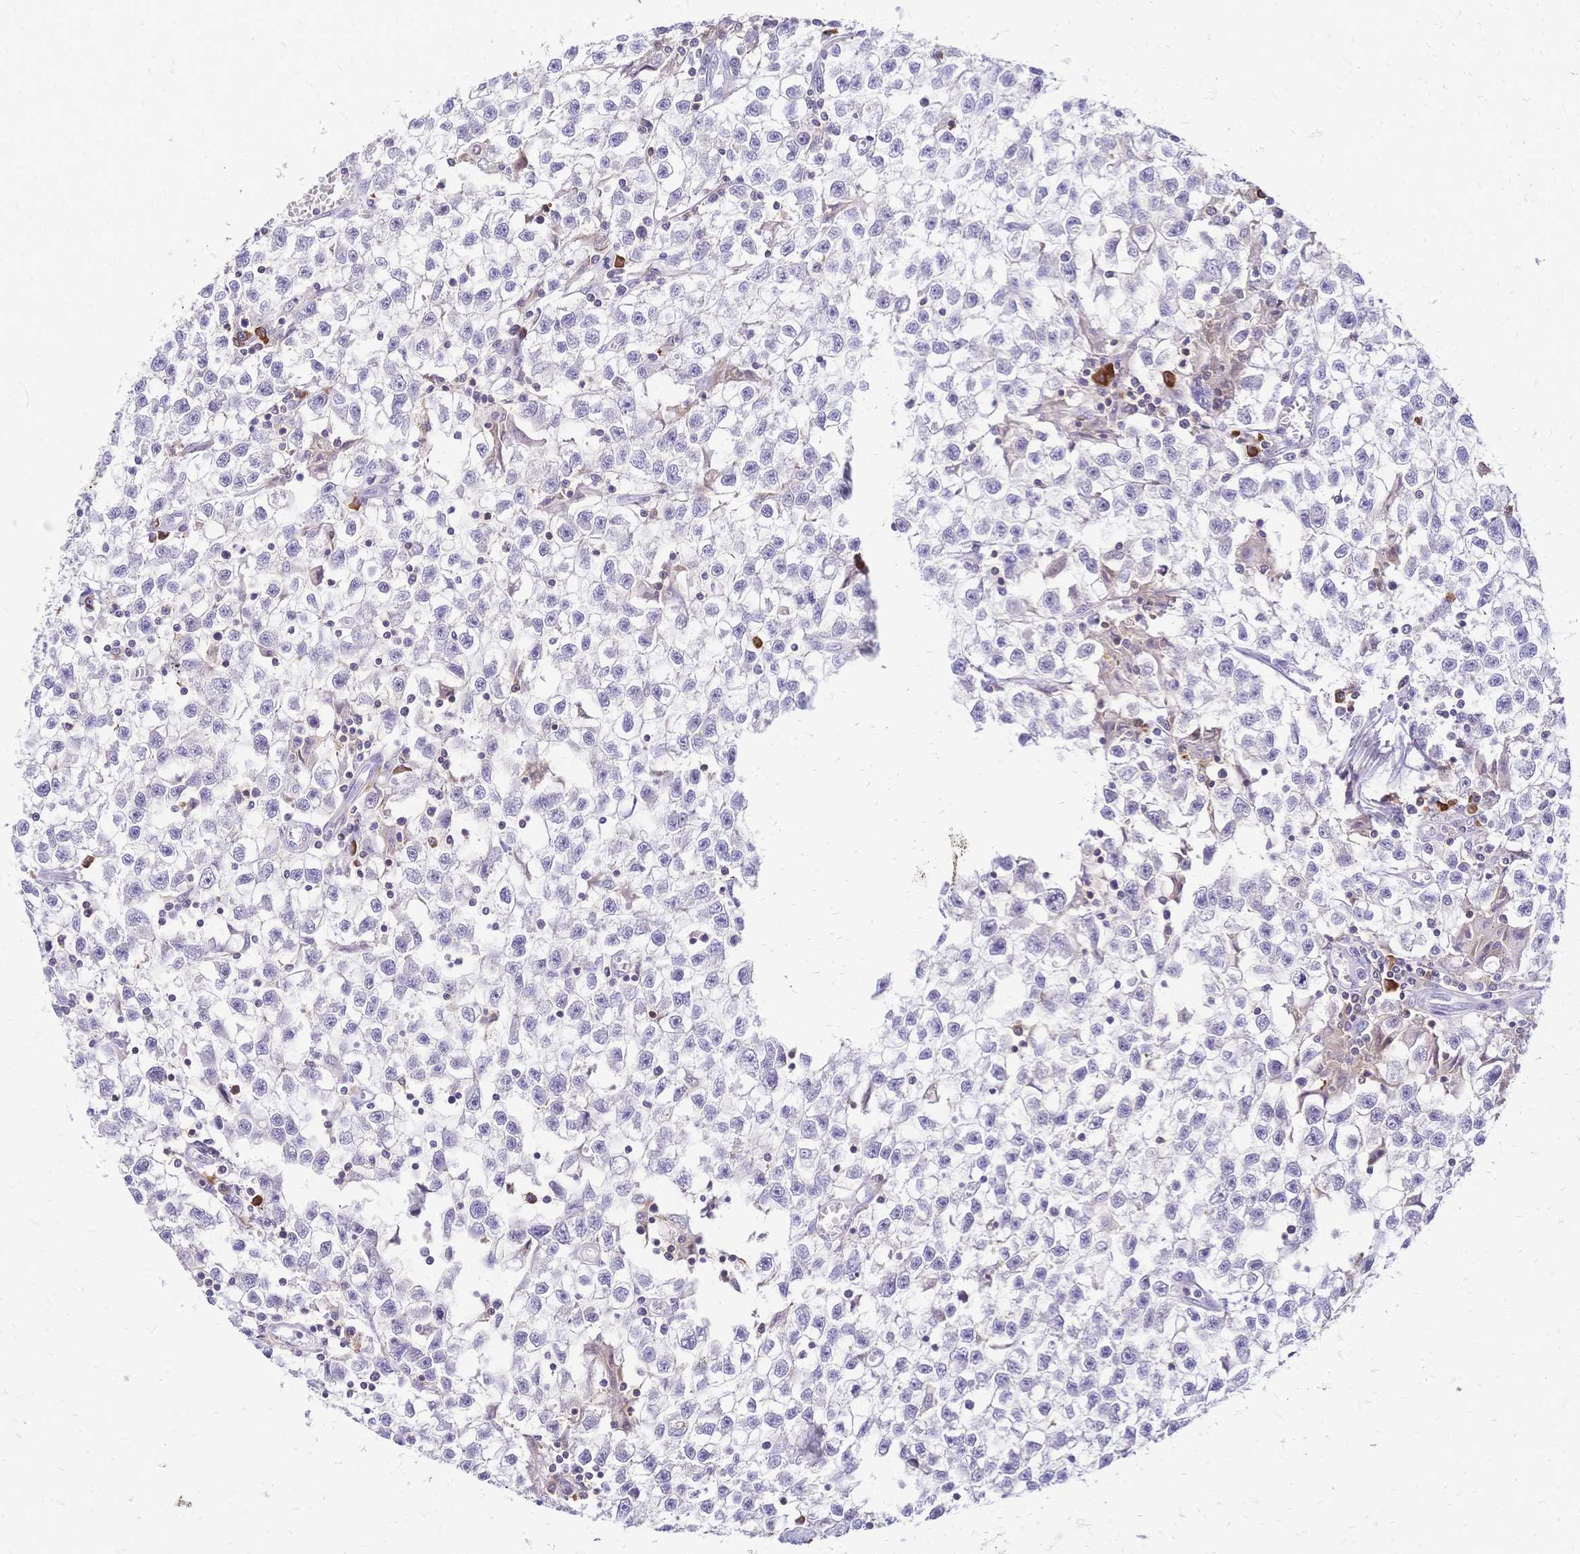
{"staining": {"intensity": "negative", "quantity": "none", "location": "none"}, "tissue": "testis cancer", "cell_type": "Tumor cells", "image_type": "cancer", "snomed": [{"axis": "morphology", "description": "Seminoma, NOS"}, {"axis": "topography", "description": "Testis"}], "caption": "IHC of testis seminoma shows no expression in tumor cells. Nuclei are stained in blue.", "gene": "IL2RA", "patient": {"sex": "male", "age": 31}}